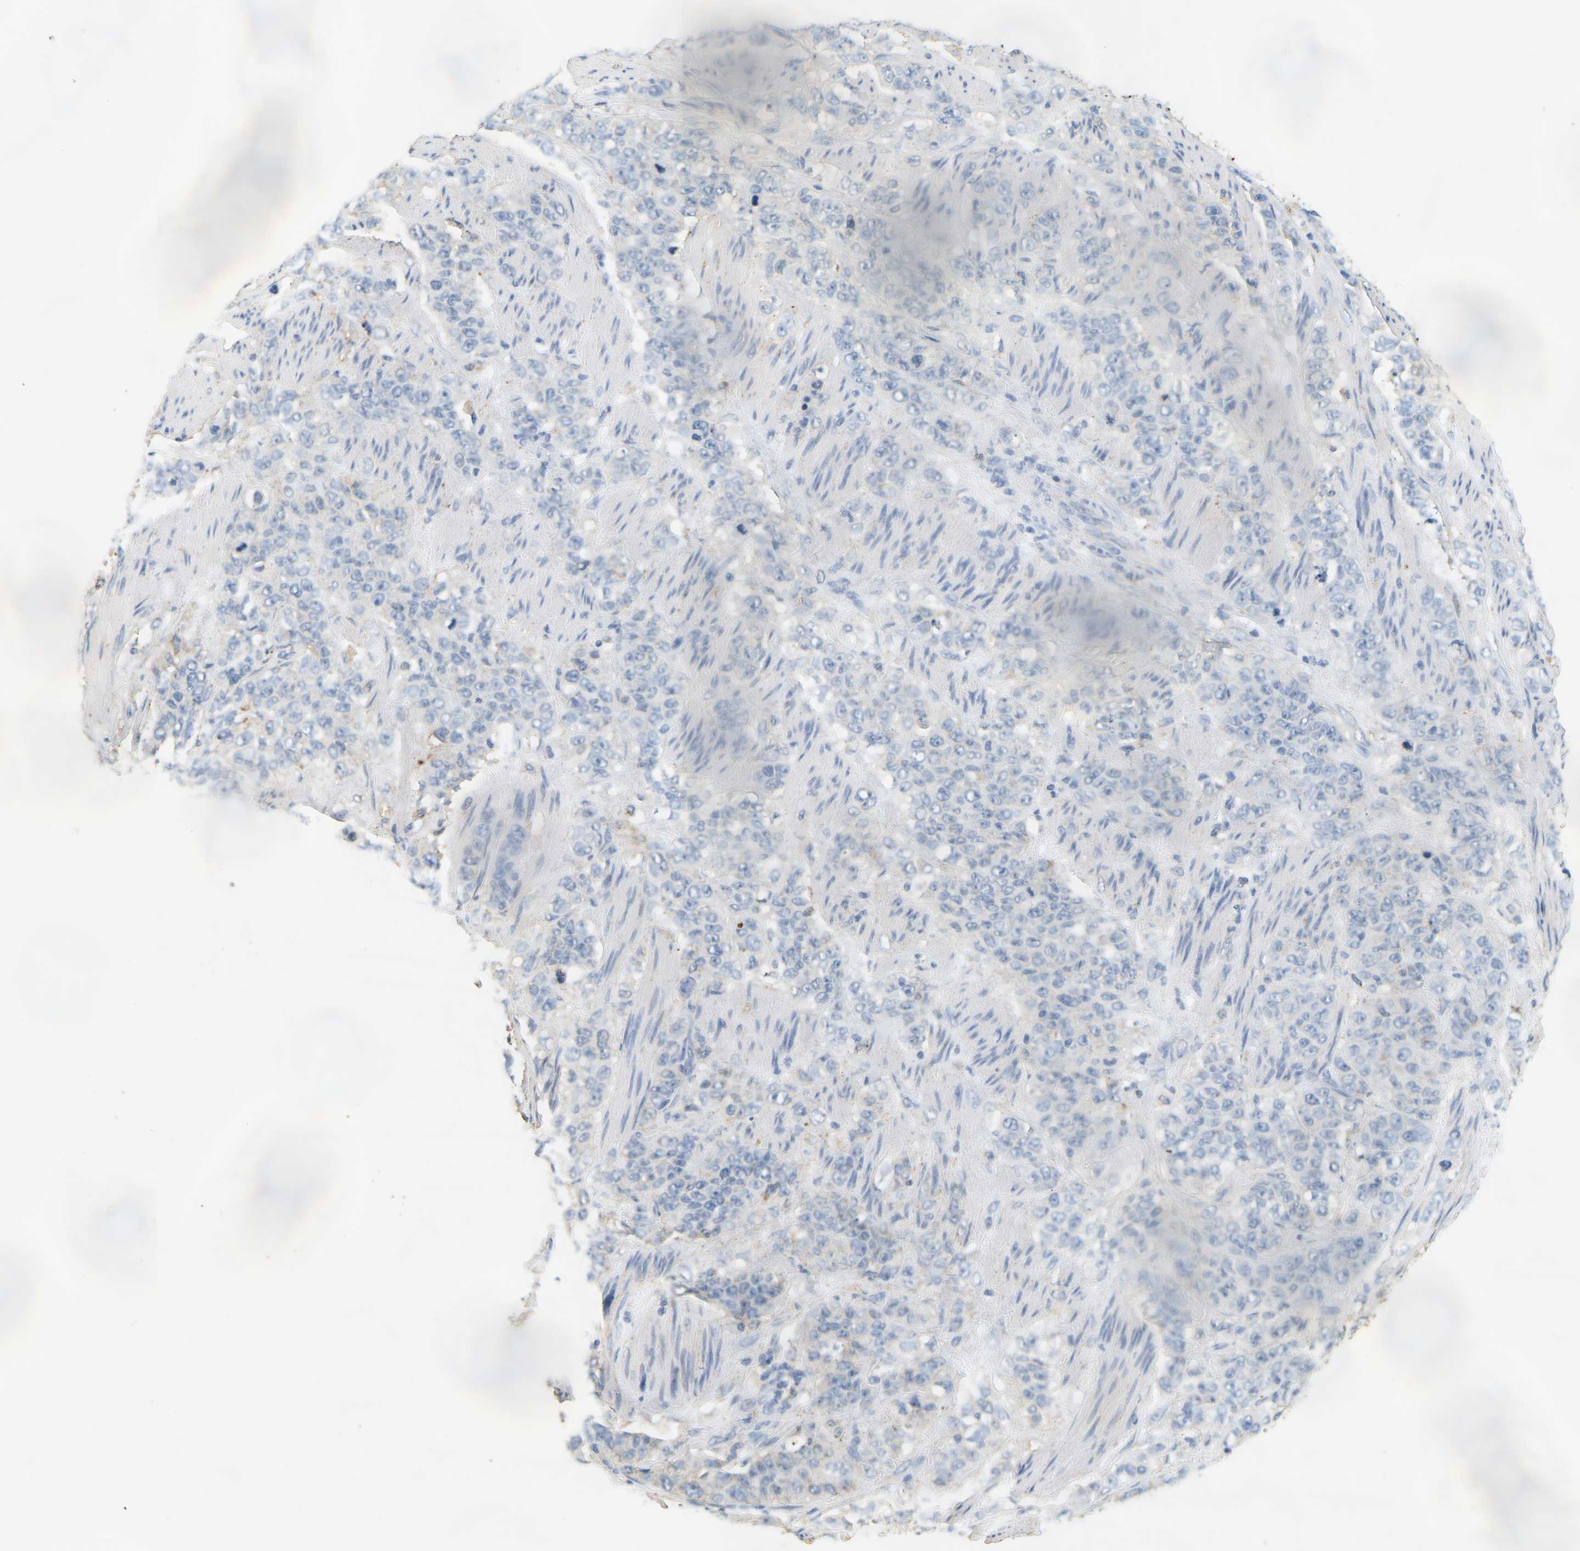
{"staining": {"intensity": "negative", "quantity": "none", "location": "none"}, "tissue": "stomach cancer", "cell_type": "Tumor cells", "image_type": "cancer", "snomed": [{"axis": "morphology", "description": "Adenocarcinoma, NOS"}, {"axis": "topography", "description": "Stomach"}], "caption": "DAB immunohistochemical staining of human stomach cancer (adenocarcinoma) reveals no significant positivity in tumor cells.", "gene": "ADM", "patient": {"sex": "male", "age": 48}}